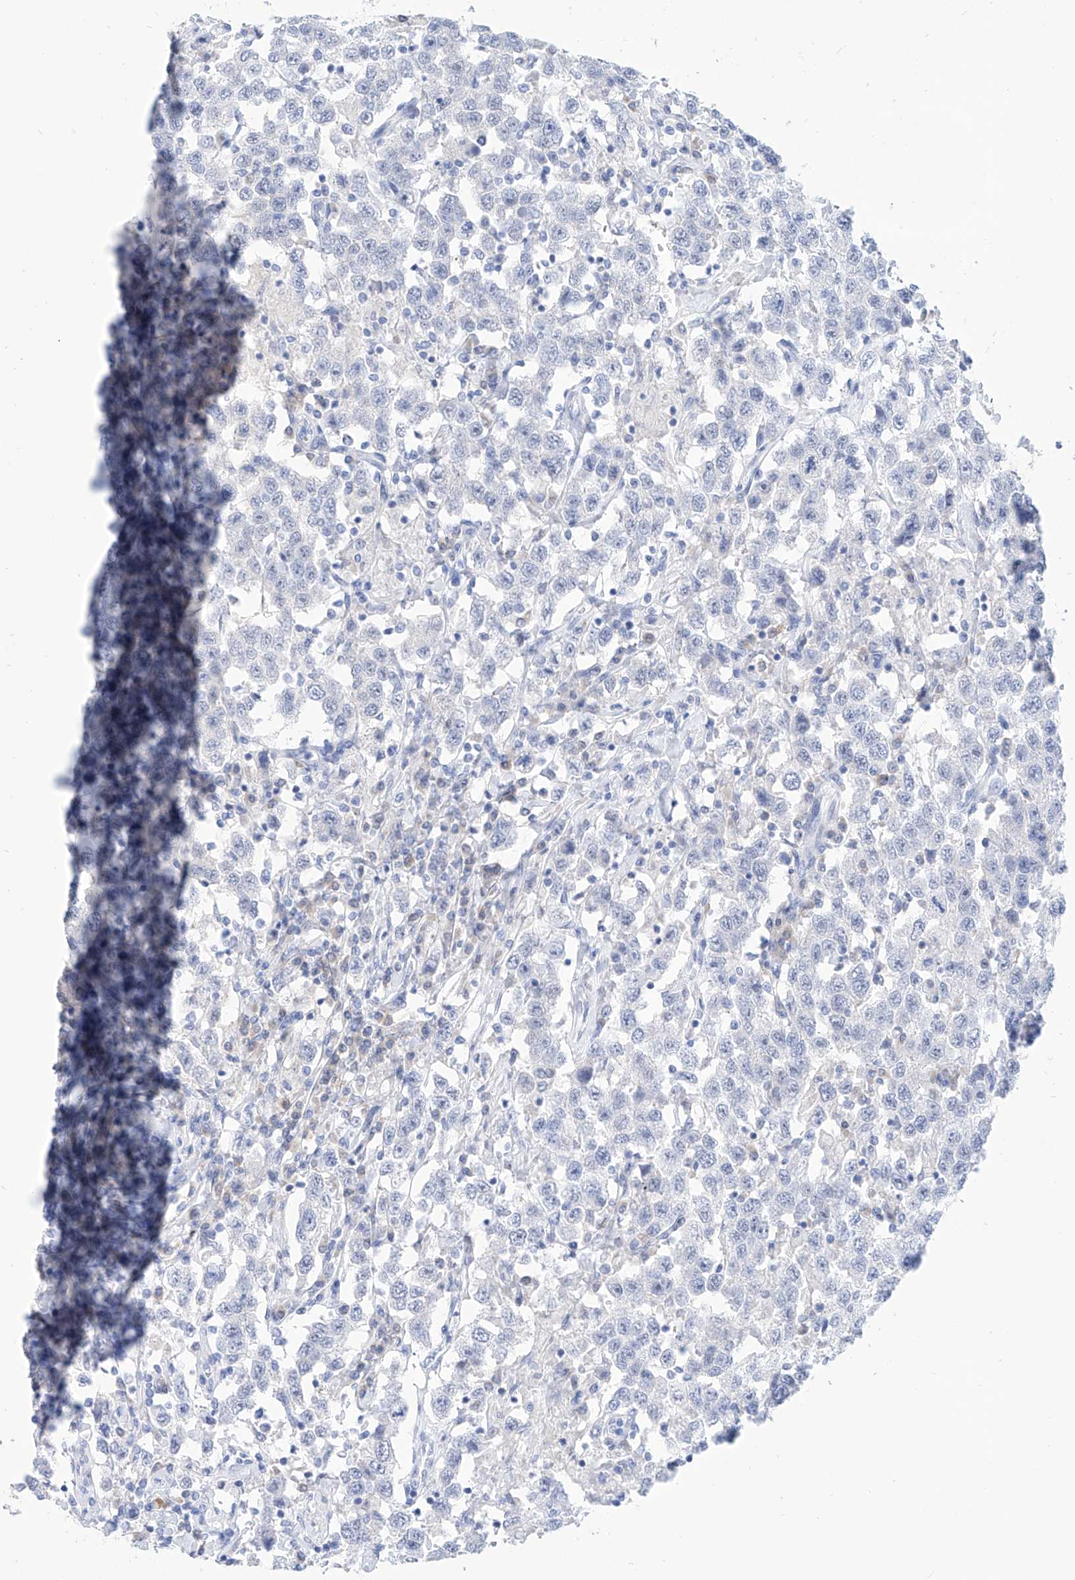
{"staining": {"intensity": "negative", "quantity": "none", "location": "none"}, "tissue": "testis cancer", "cell_type": "Tumor cells", "image_type": "cancer", "snomed": [{"axis": "morphology", "description": "Seminoma, NOS"}, {"axis": "topography", "description": "Testis"}], "caption": "Tumor cells are negative for protein expression in human testis seminoma.", "gene": "PDXK", "patient": {"sex": "male", "age": 41}}